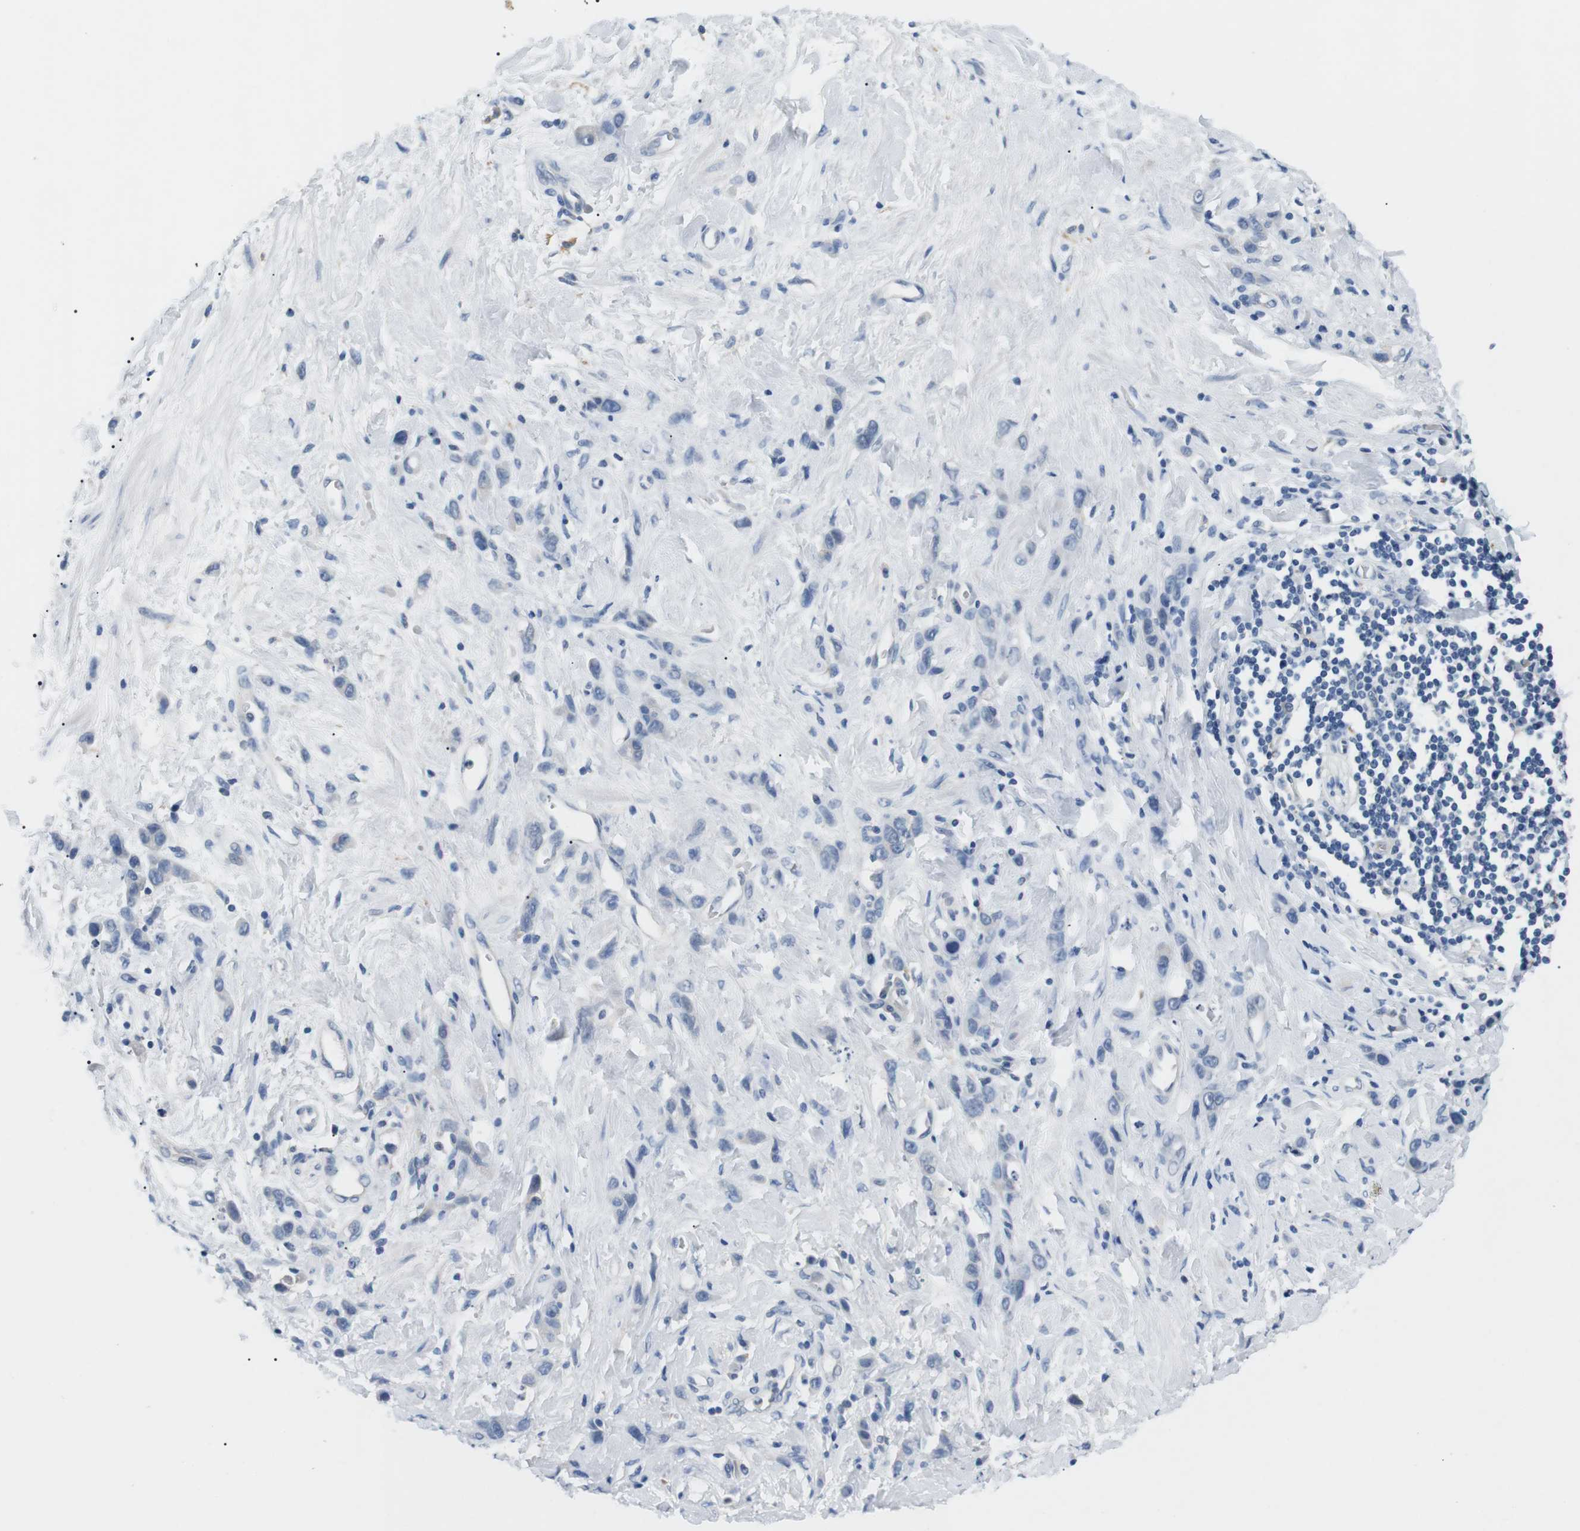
{"staining": {"intensity": "negative", "quantity": "none", "location": "none"}, "tissue": "stomach cancer", "cell_type": "Tumor cells", "image_type": "cancer", "snomed": [{"axis": "morphology", "description": "Normal tissue, NOS"}, {"axis": "morphology", "description": "Adenocarcinoma, NOS"}, {"axis": "topography", "description": "Stomach"}], "caption": "This is a histopathology image of IHC staining of adenocarcinoma (stomach), which shows no staining in tumor cells.", "gene": "FCGRT", "patient": {"sex": "male", "age": 82}}